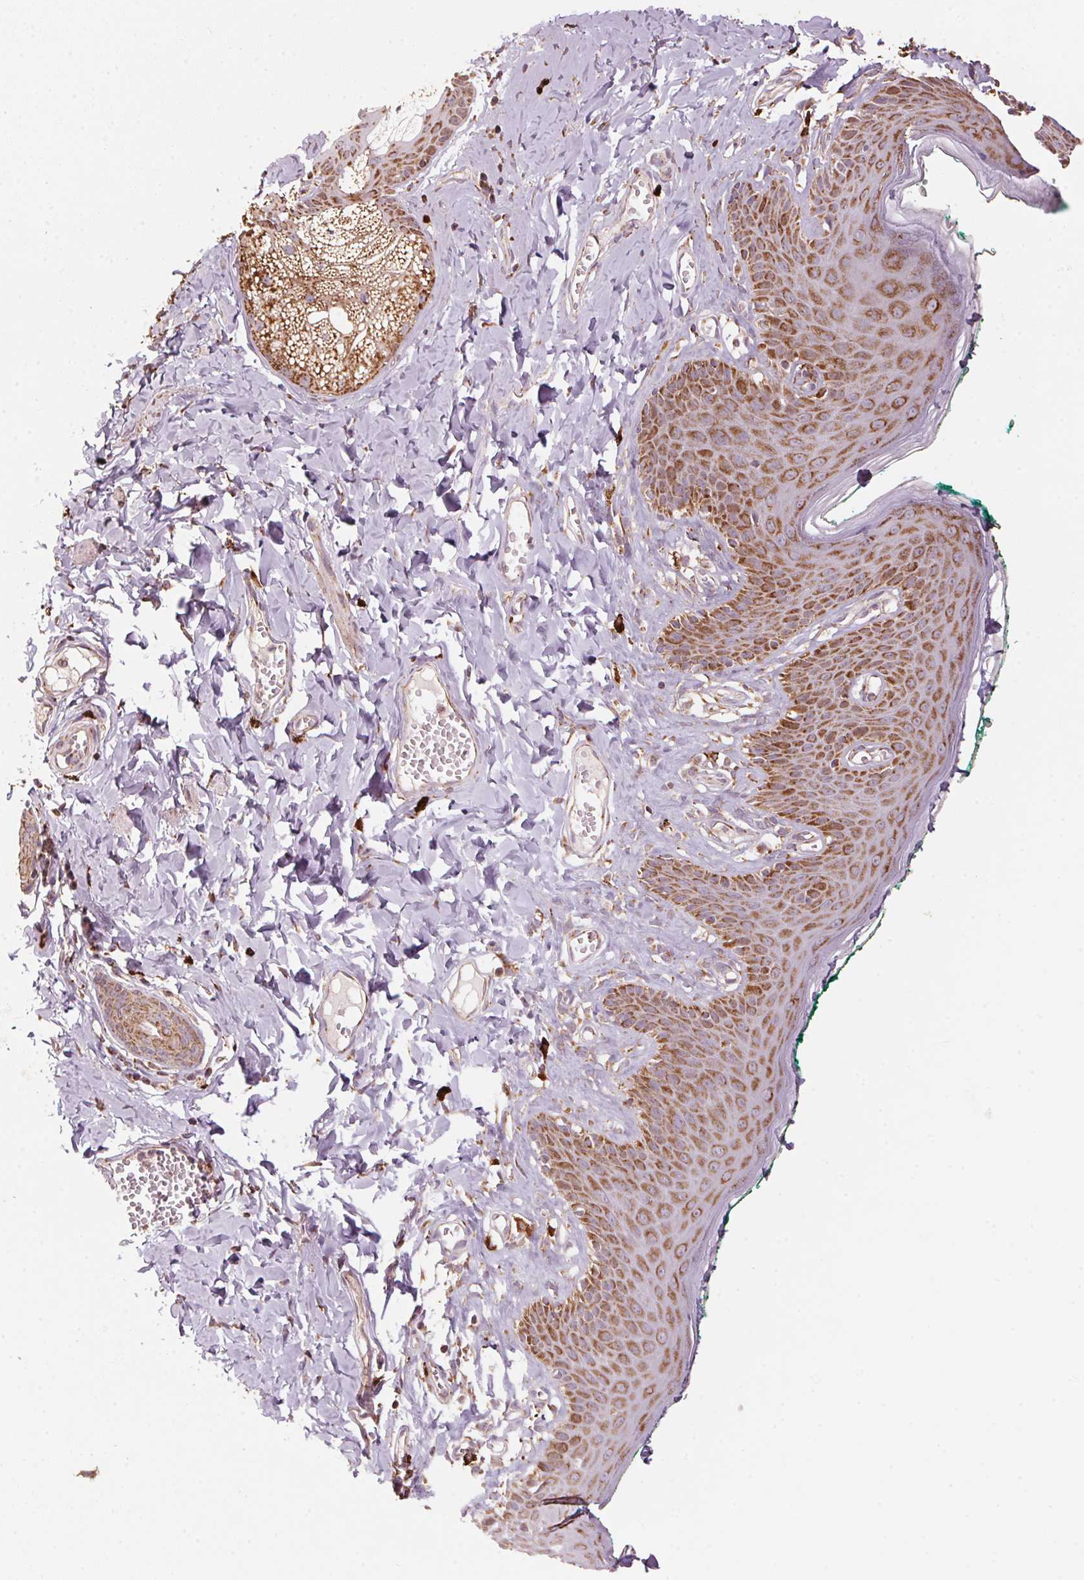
{"staining": {"intensity": "strong", "quantity": ">75%", "location": "cytoplasmic/membranous"}, "tissue": "skin", "cell_type": "Epidermal cells", "image_type": "normal", "snomed": [{"axis": "morphology", "description": "Normal tissue, NOS"}, {"axis": "topography", "description": "Vulva"}, {"axis": "topography", "description": "Peripheral nerve tissue"}], "caption": "DAB (3,3'-diaminobenzidine) immunohistochemical staining of unremarkable skin reveals strong cytoplasmic/membranous protein positivity in approximately >75% of epidermal cells. (DAB IHC, brown staining for protein, blue staining for nuclei).", "gene": "TOMM70", "patient": {"sex": "female", "age": 66}}